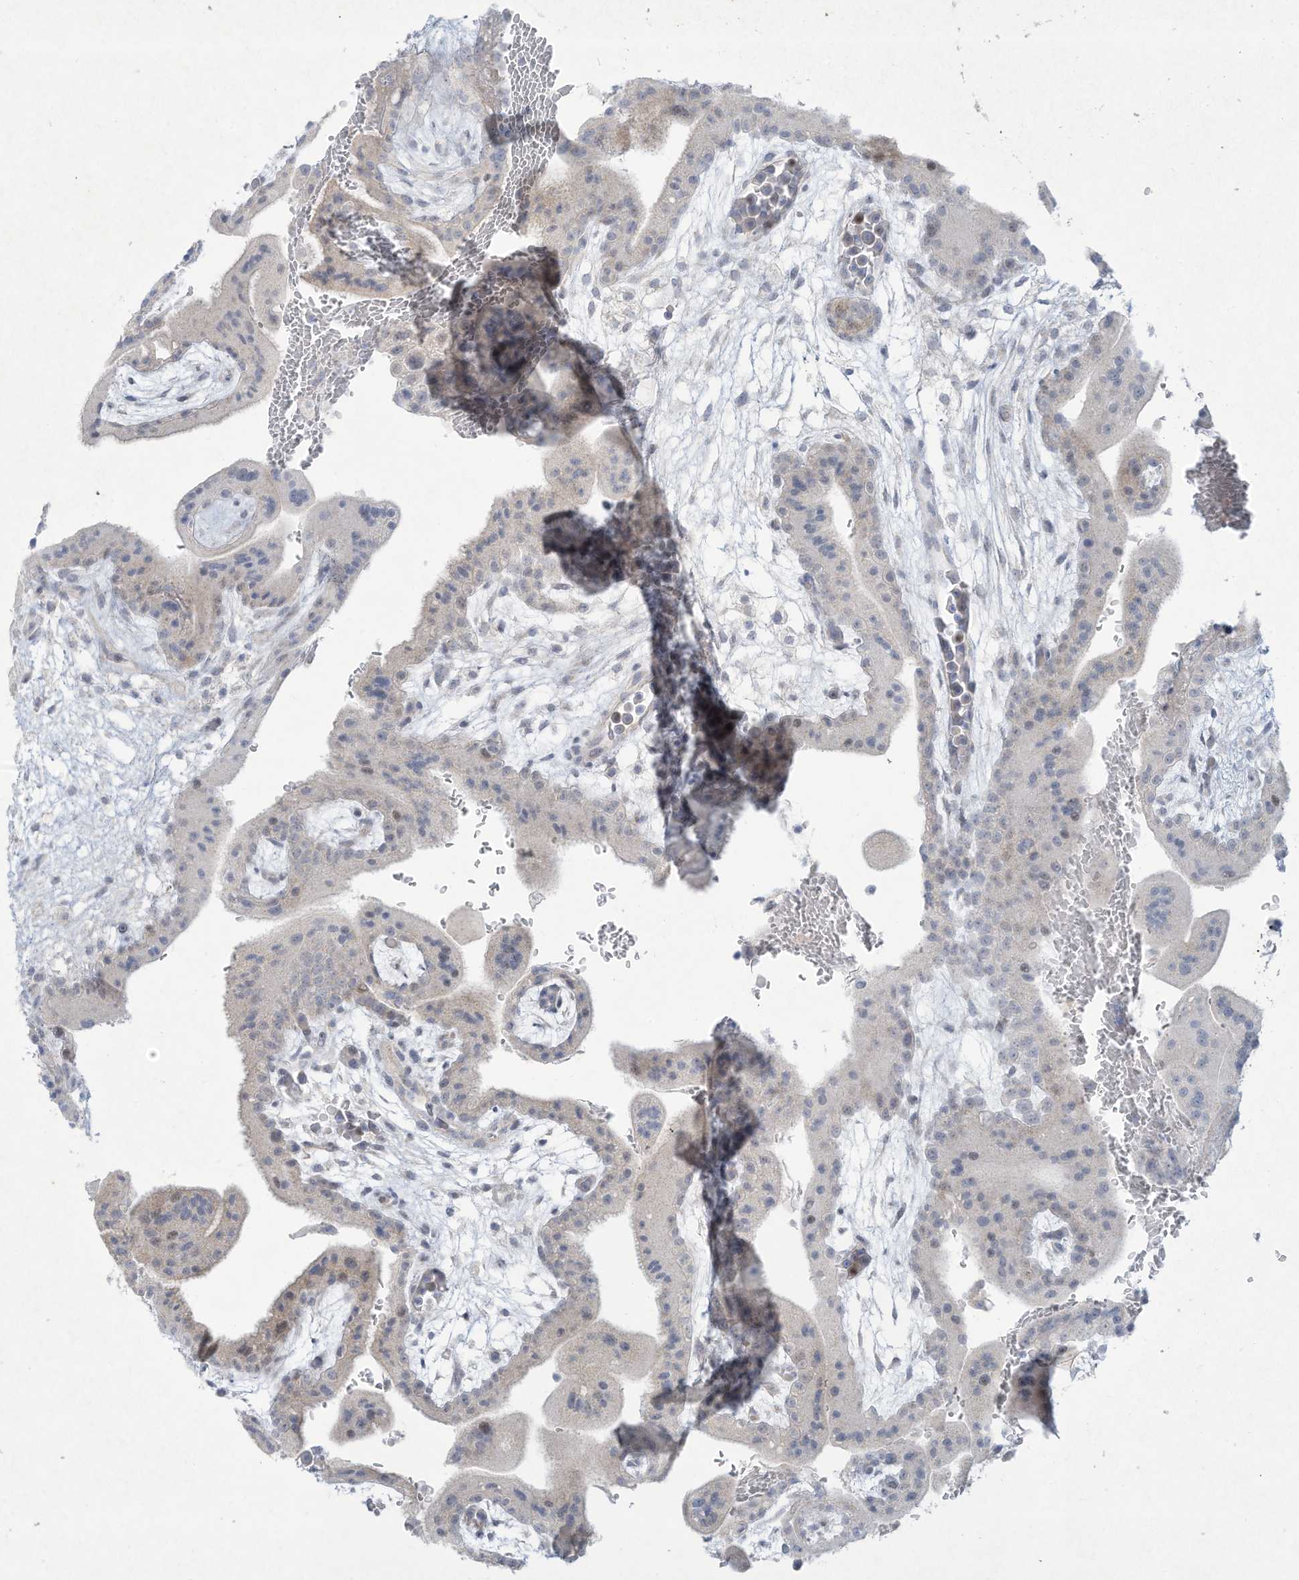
{"staining": {"intensity": "weak", "quantity": ">75%", "location": "cytoplasmic/membranous"}, "tissue": "placenta", "cell_type": "Decidual cells", "image_type": "normal", "snomed": [{"axis": "morphology", "description": "Normal tissue, NOS"}, {"axis": "topography", "description": "Placenta"}], "caption": "Decidual cells exhibit low levels of weak cytoplasmic/membranous staining in about >75% of cells in unremarkable placenta. Immunohistochemistry stains the protein of interest in brown and the nuclei are stained blue.", "gene": "PAX6", "patient": {"sex": "female", "age": 35}}